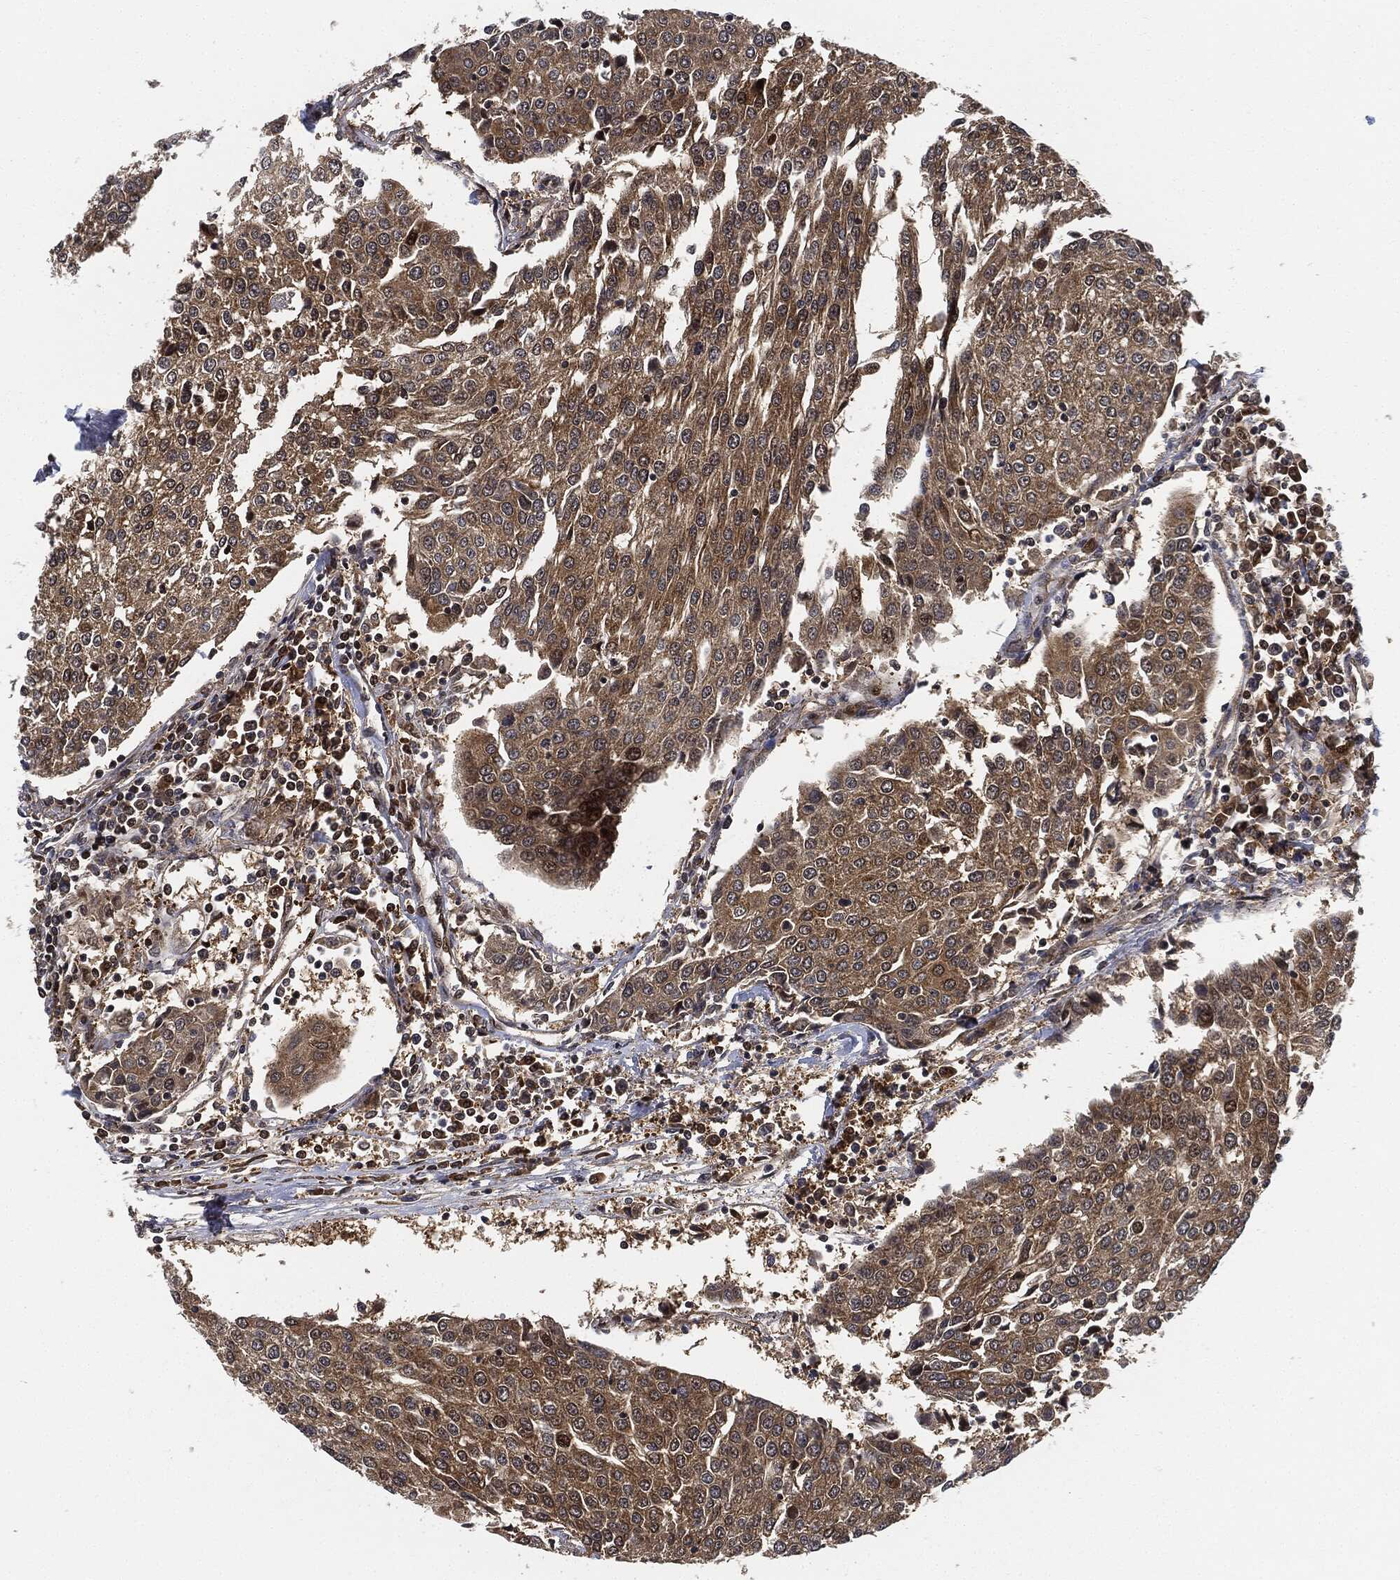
{"staining": {"intensity": "moderate", "quantity": ">75%", "location": "cytoplasmic/membranous"}, "tissue": "urothelial cancer", "cell_type": "Tumor cells", "image_type": "cancer", "snomed": [{"axis": "morphology", "description": "Urothelial carcinoma, High grade"}, {"axis": "topography", "description": "Urinary bladder"}], "caption": "Immunohistochemical staining of high-grade urothelial carcinoma reveals medium levels of moderate cytoplasmic/membranous expression in approximately >75% of tumor cells. The protein of interest is stained brown, and the nuclei are stained in blue (DAB (3,3'-diaminobenzidine) IHC with brightfield microscopy, high magnification).", "gene": "RNASEL", "patient": {"sex": "female", "age": 85}}